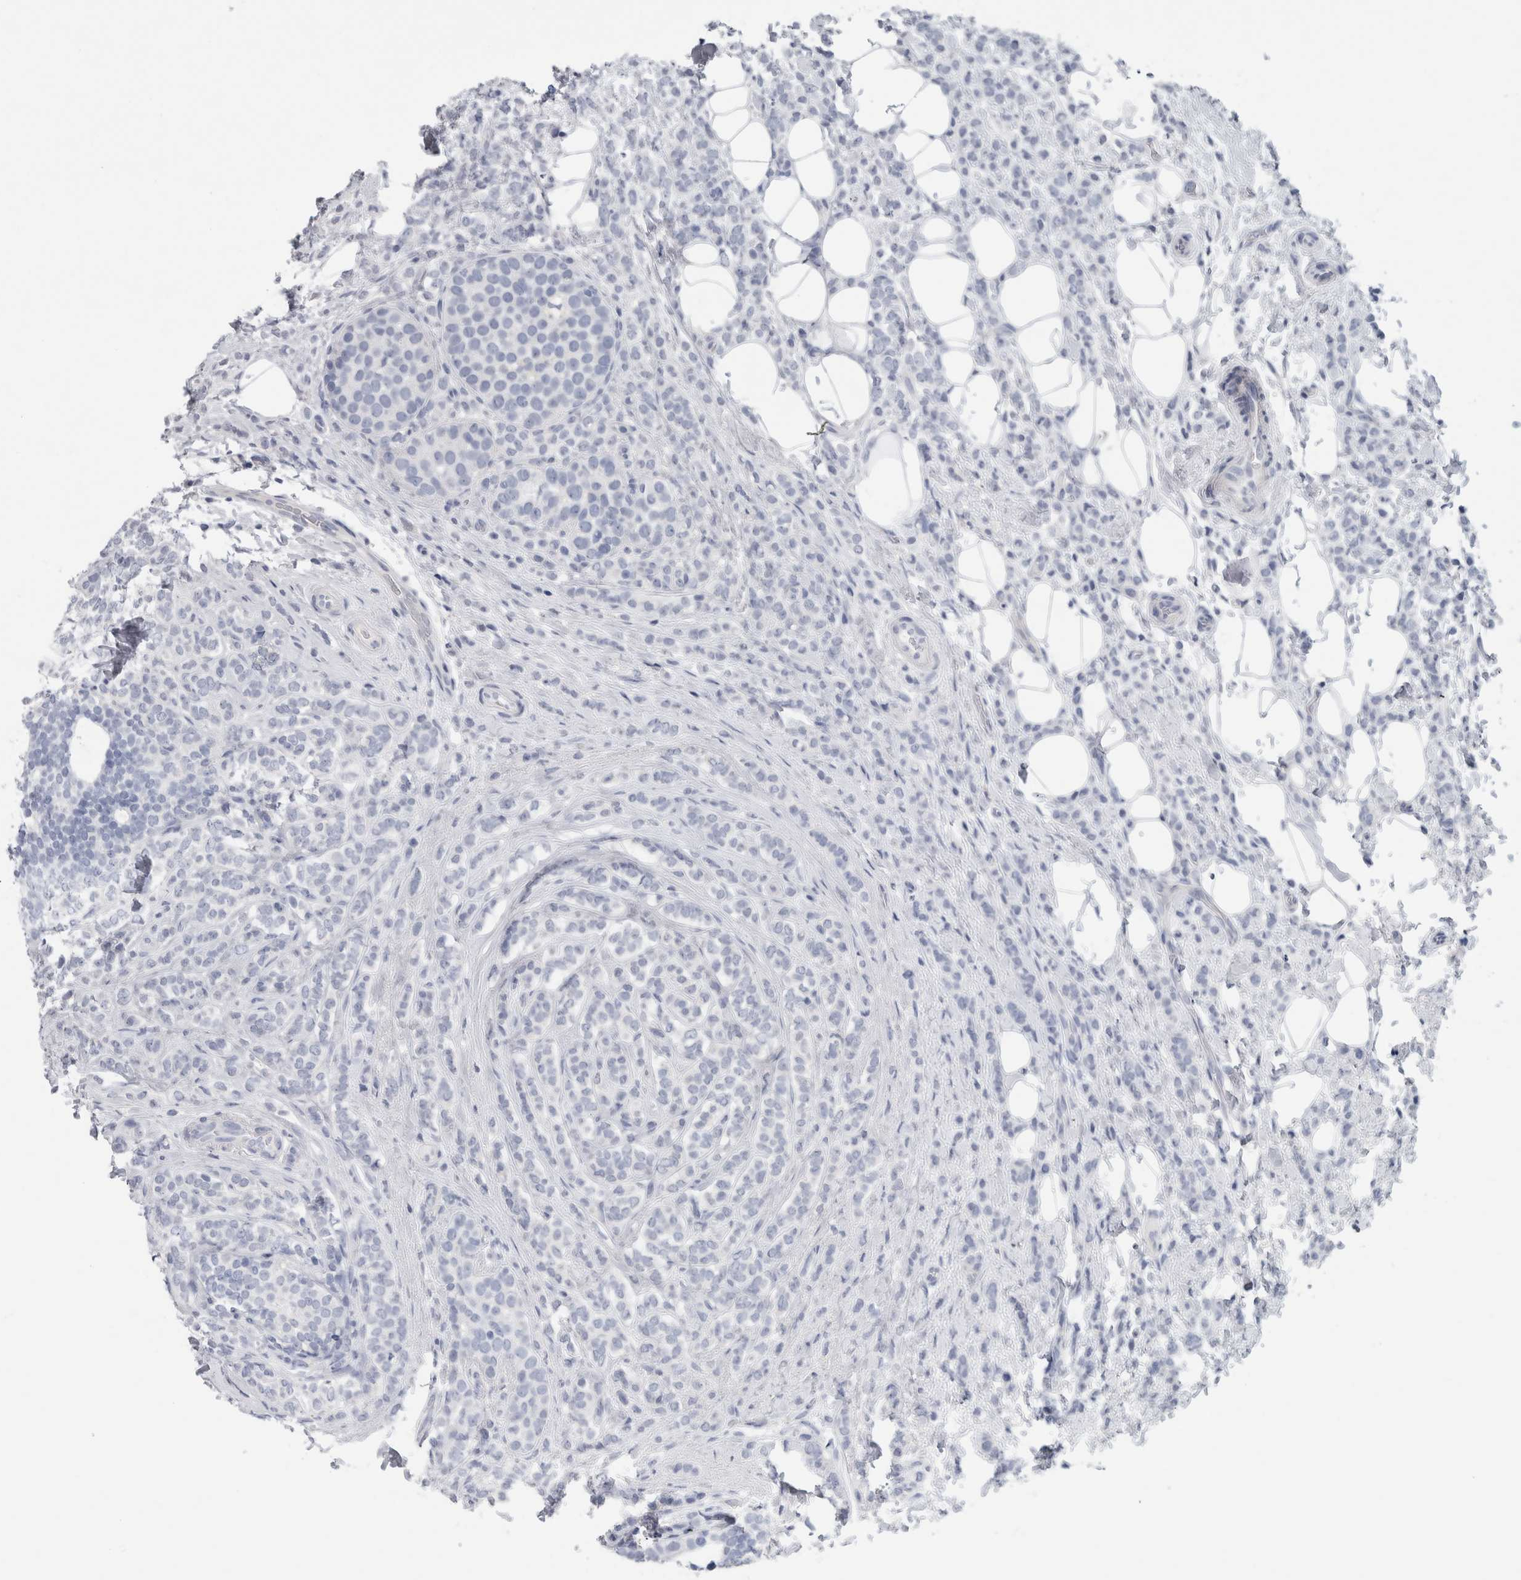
{"staining": {"intensity": "negative", "quantity": "none", "location": "none"}, "tissue": "breast cancer", "cell_type": "Tumor cells", "image_type": "cancer", "snomed": [{"axis": "morphology", "description": "Lobular carcinoma"}, {"axis": "topography", "description": "Breast"}], "caption": "DAB immunohistochemical staining of human breast cancer (lobular carcinoma) demonstrates no significant positivity in tumor cells.", "gene": "TARBP1", "patient": {"sex": "female", "age": 50}}